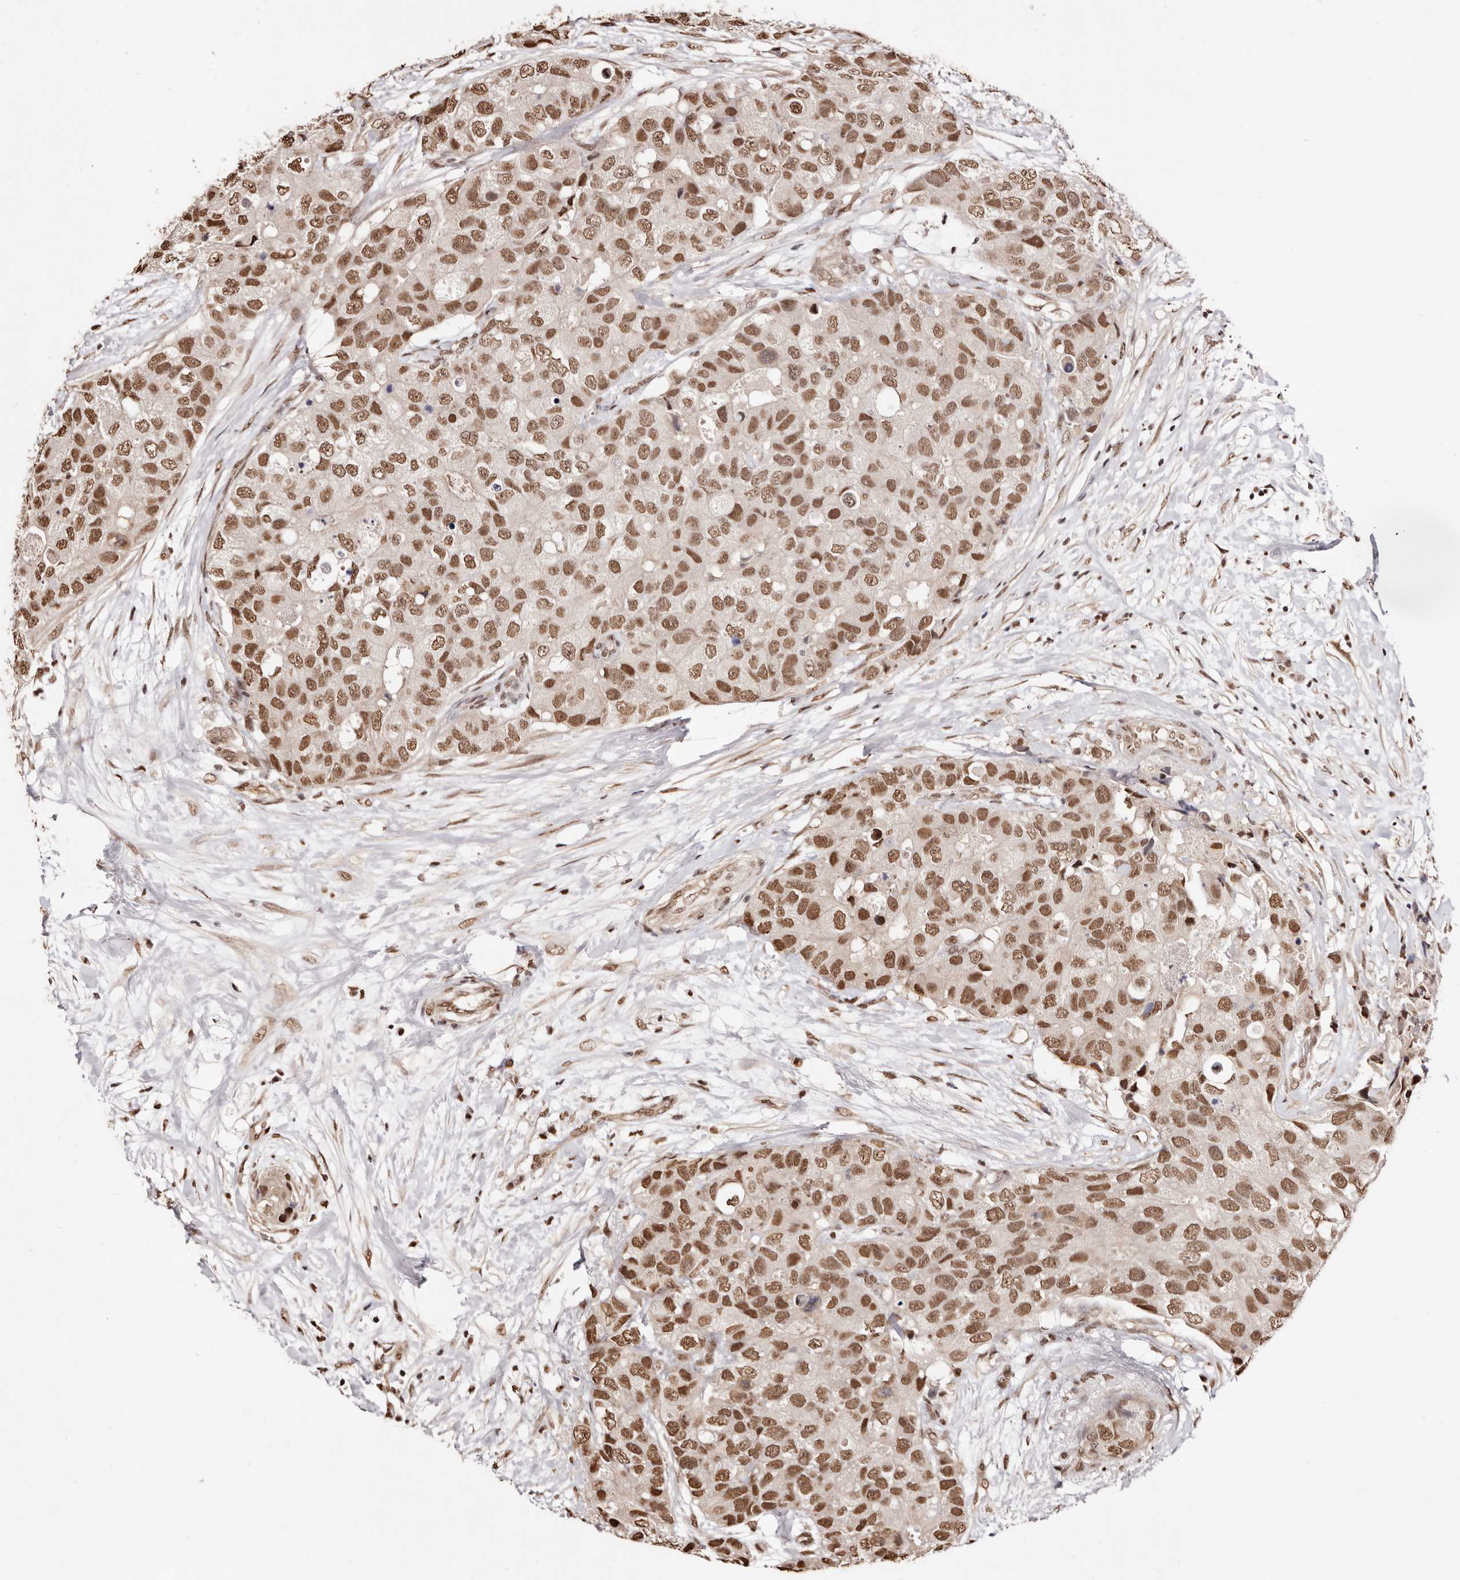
{"staining": {"intensity": "moderate", "quantity": ">75%", "location": "nuclear"}, "tissue": "breast cancer", "cell_type": "Tumor cells", "image_type": "cancer", "snomed": [{"axis": "morphology", "description": "Duct carcinoma"}, {"axis": "topography", "description": "Breast"}], "caption": "IHC of breast cancer (intraductal carcinoma) reveals medium levels of moderate nuclear expression in about >75% of tumor cells. (DAB = brown stain, brightfield microscopy at high magnification).", "gene": "BICRAL", "patient": {"sex": "female", "age": 62}}